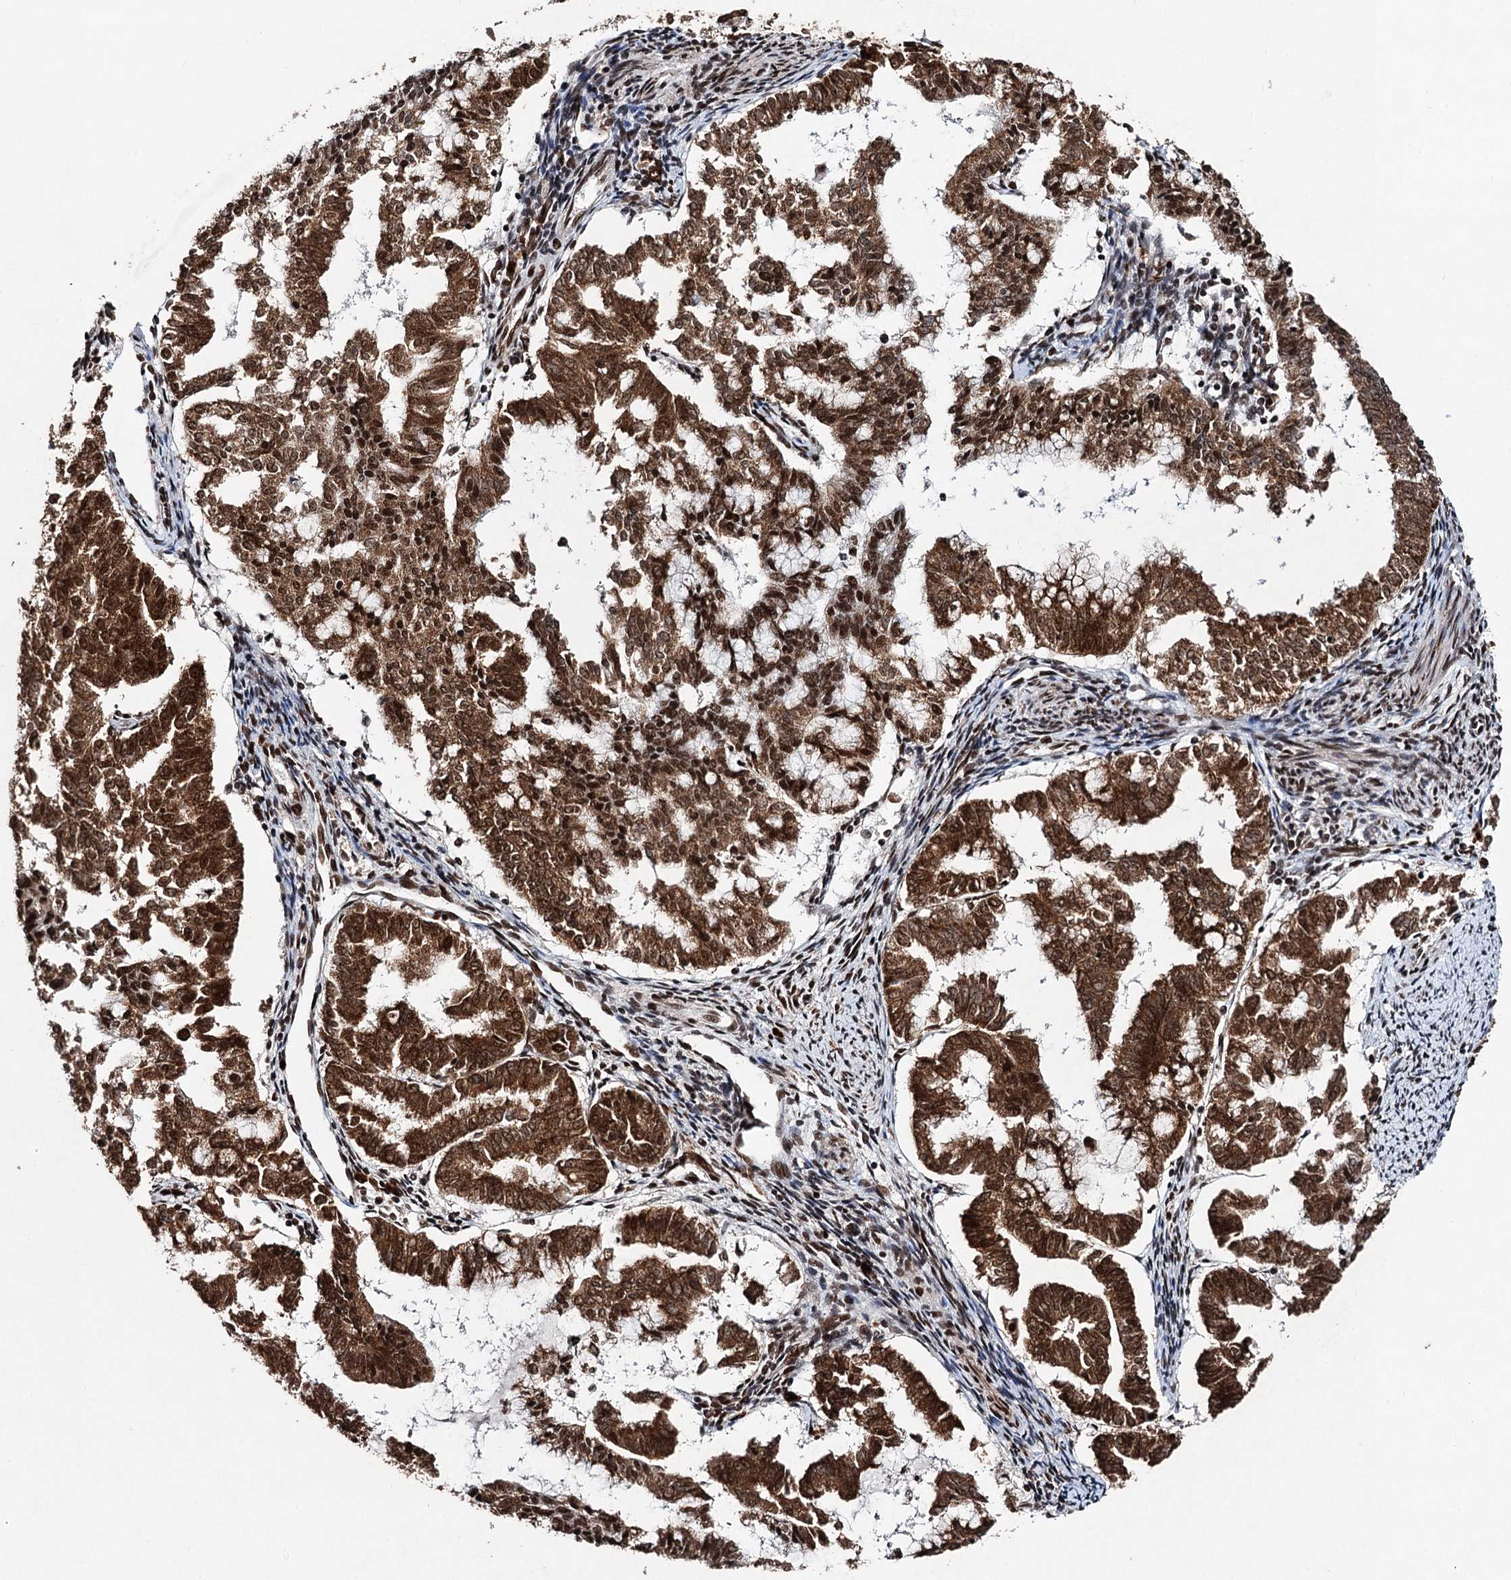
{"staining": {"intensity": "strong", "quantity": ">75%", "location": "nuclear"}, "tissue": "endometrial cancer", "cell_type": "Tumor cells", "image_type": "cancer", "snomed": [{"axis": "morphology", "description": "Adenocarcinoma, NOS"}, {"axis": "topography", "description": "Endometrium"}], "caption": "Immunohistochemistry staining of endometrial adenocarcinoma, which shows high levels of strong nuclear expression in about >75% of tumor cells indicating strong nuclear protein positivity. The staining was performed using DAB (3,3'-diaminobenzidine) (brown) for protein detection and nuclei were counterstained in hematoxylin (blue).", "gene": "MATR3", "patient": {"sex": "female", "age": 79}}